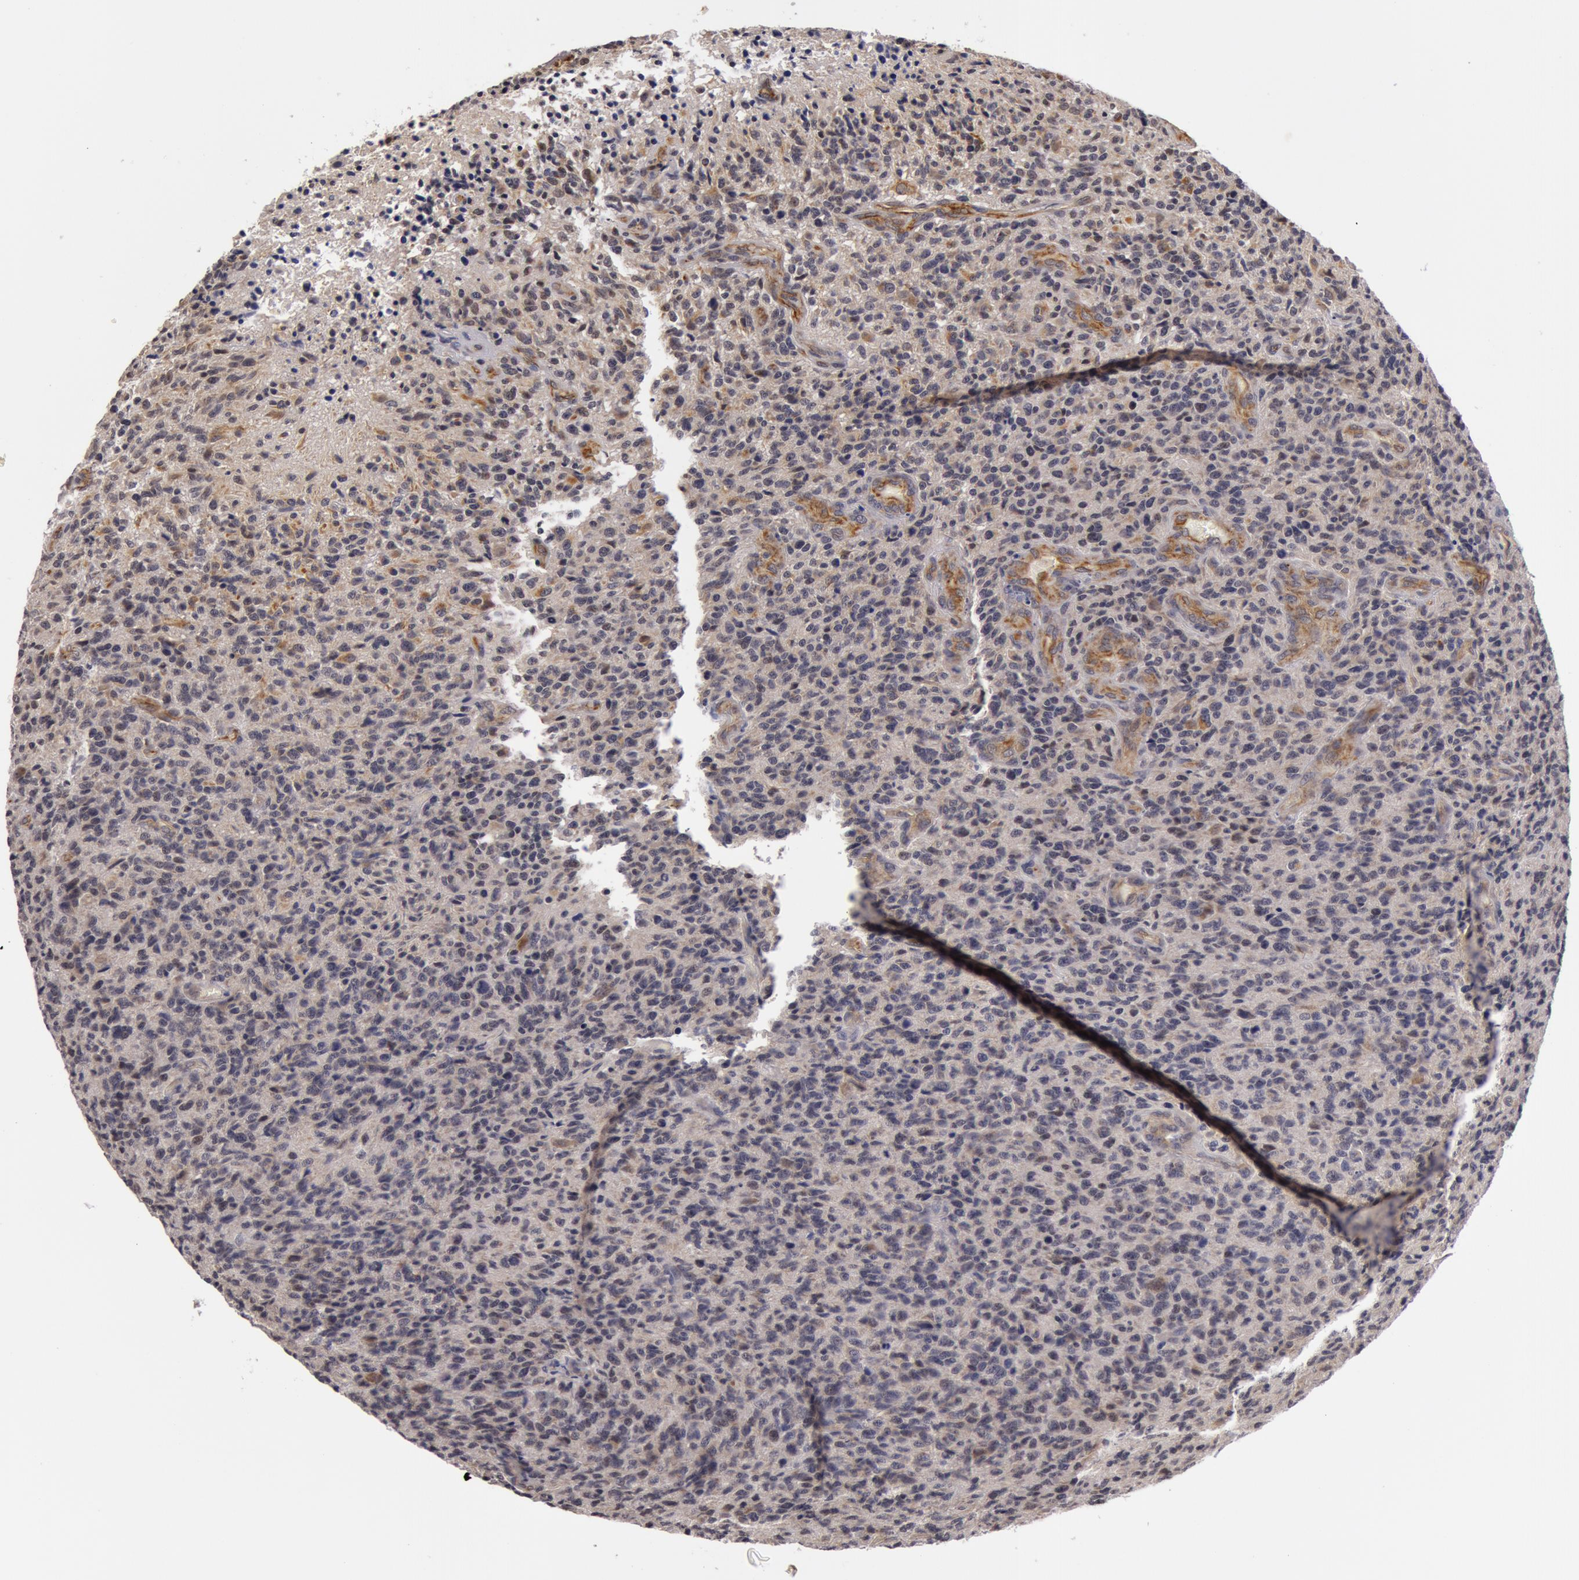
{"staining": {"intensity": "weak", "quantity": "<25%", "location": "nuclear"}, "tissue": "glioma", "cell_type": "Tumor cells", "image_type": "cancer", "snomed": [{"axis": "morphology", "description": "Glioma, malignant, High grade"}, {"axis": "topography", "description": "Brain"}], "caption": "Human glioma stained for a protein using immunohistochemistry demonstrates no expression in tumor cells.", "gene": "SYTL4", "patient": {"sex": "male", "age": 36}}